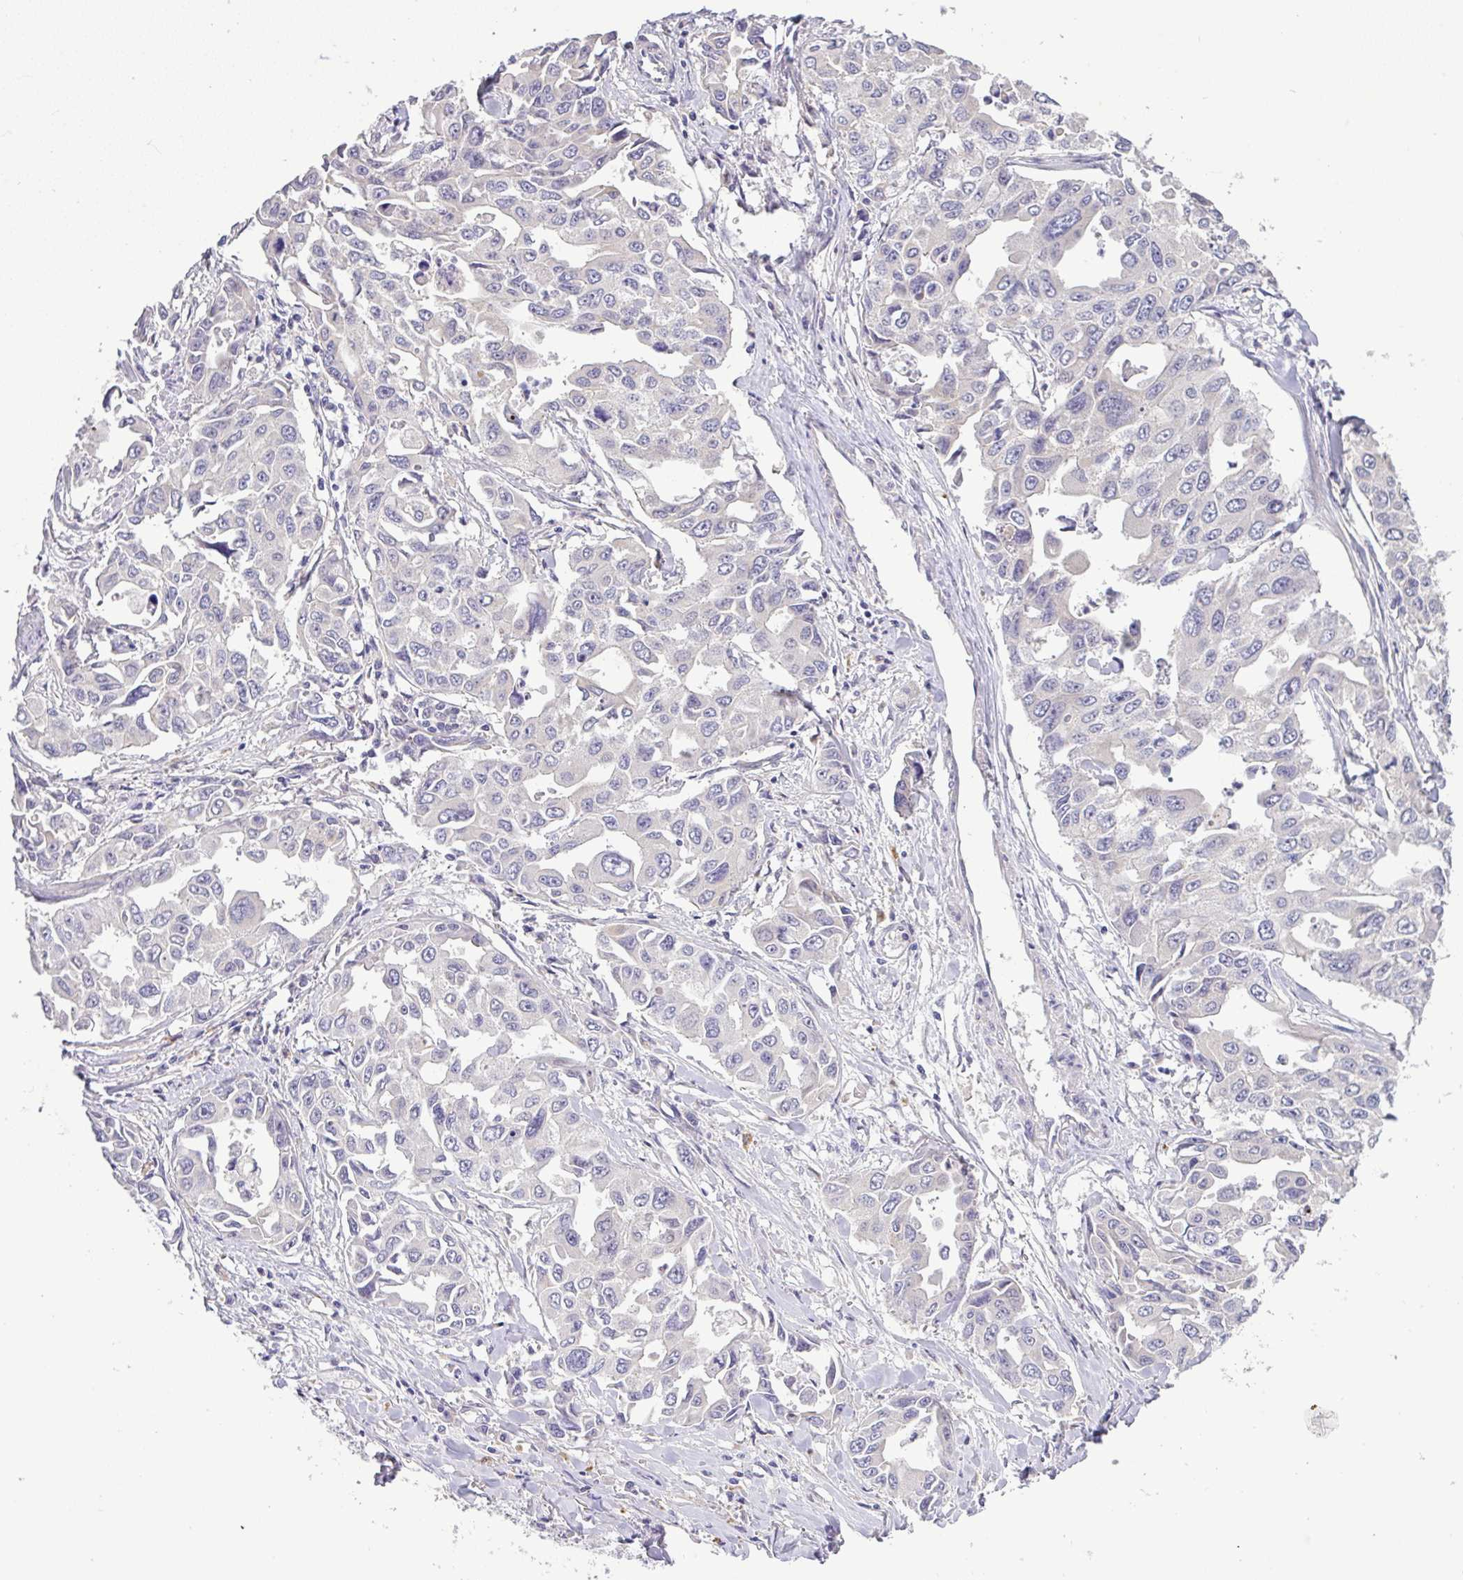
{"staining": {"intensity": "negative", "quantity": "none", "location": "none"}, "tissue": "lung cancer", "cell_type": "Tumor cells", "image_type": "cancer", "snomed": [{"axis": "morphology", "description": "Adenocarcinoma, NOS"}, {"axis": "topography", "description": "Lung"}], "caption": "Lung cancer was stained to show a protein in brown. There is no significant positivity in tumor cells.", "gene": "EPN3", "patient": {"sex": "male", "age": 64}}